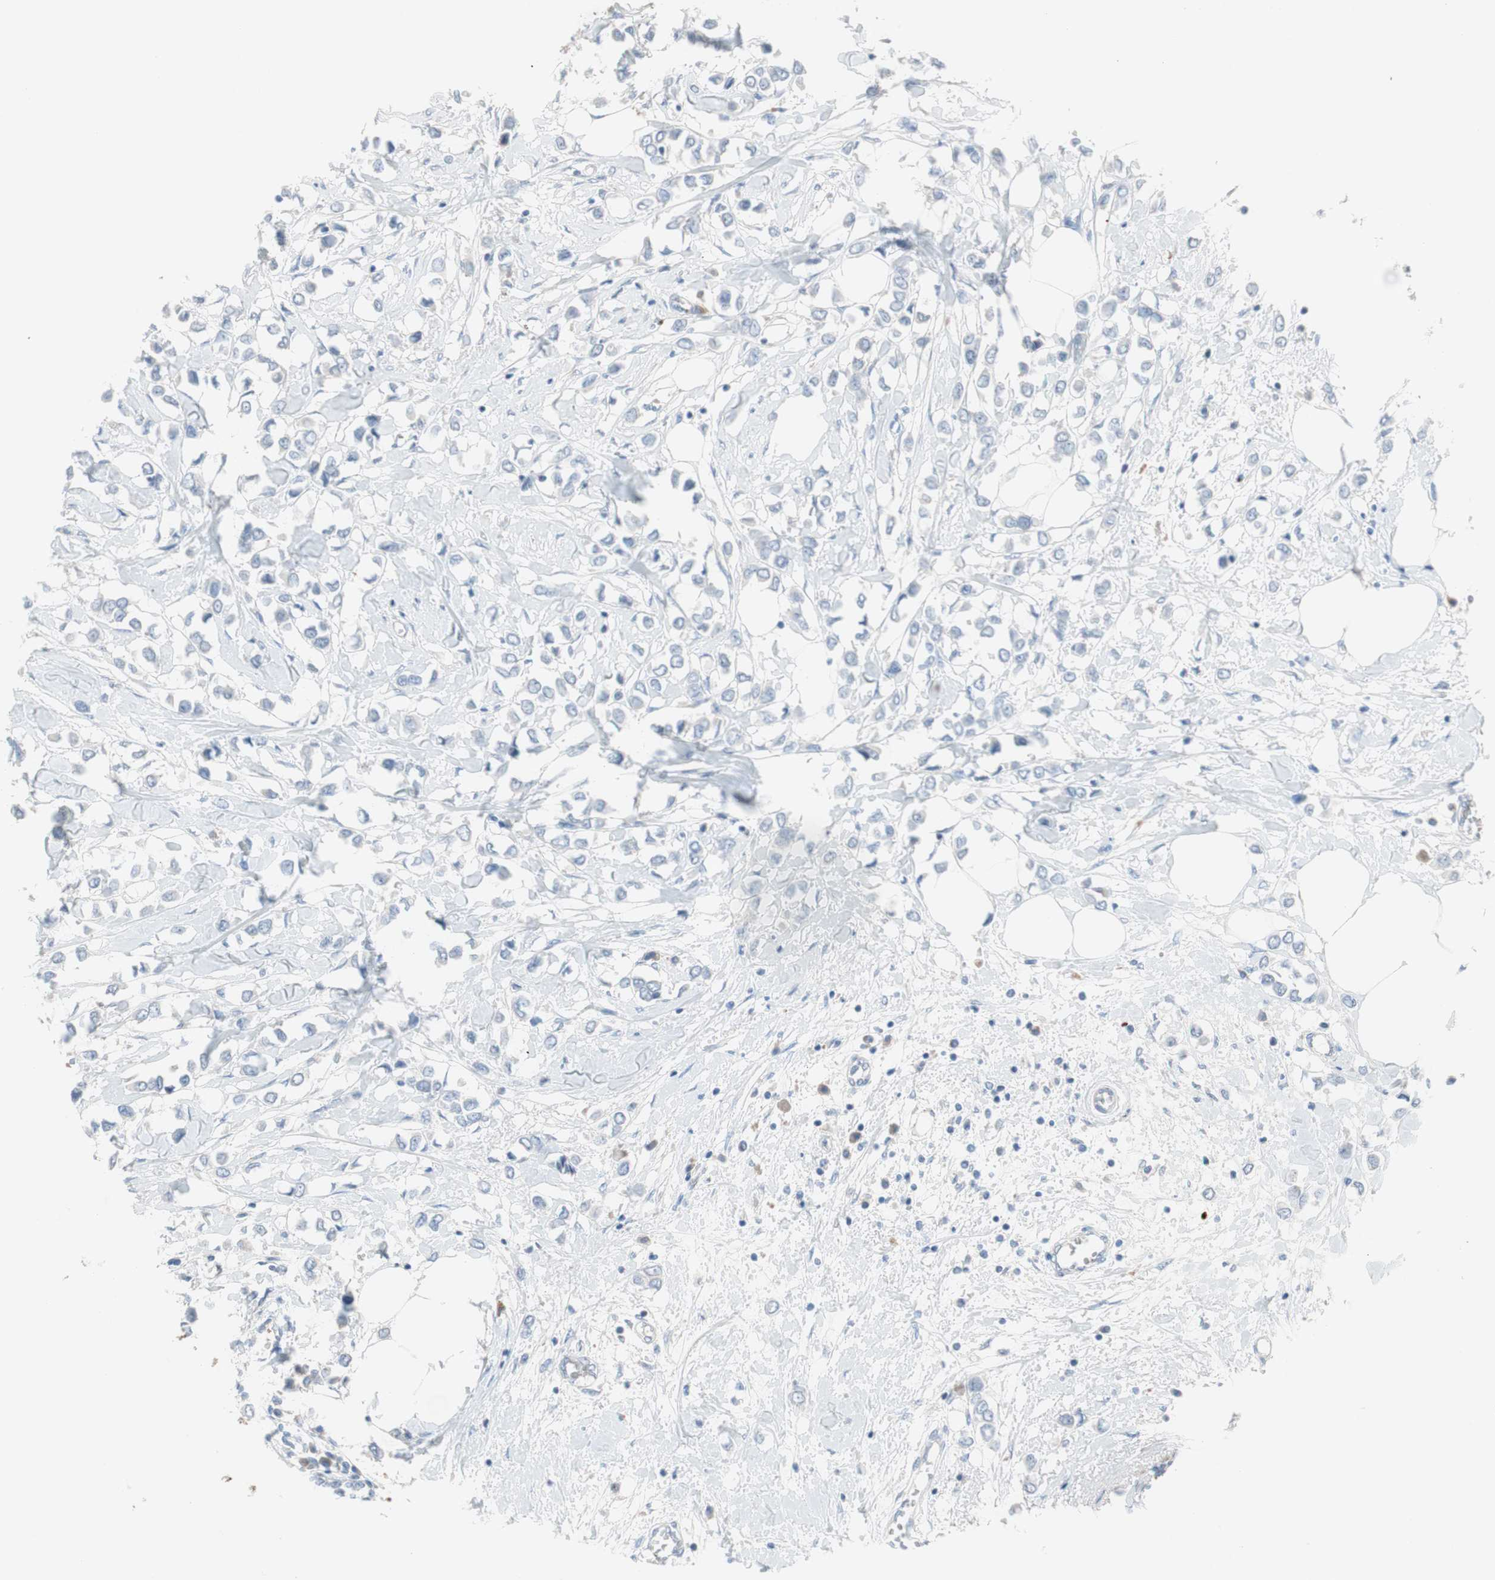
{"staining": {"intensity": "negative", "quantity": "none", "location": "none"}, "tissue": "breast cancer", "cell_type": "Tumor cells", "image_type": "cancer", "snomed": [{"axis": "morphology", "description": "Lobular carcinoma"}, {"axis": "topography", "description": "Breast"}], "caption": "Tumor cells are negative for protein expression in human lobular carcinoma (breast).", "gene": "CLEC4D", "patient": {"sex": "female", "age": 51}}